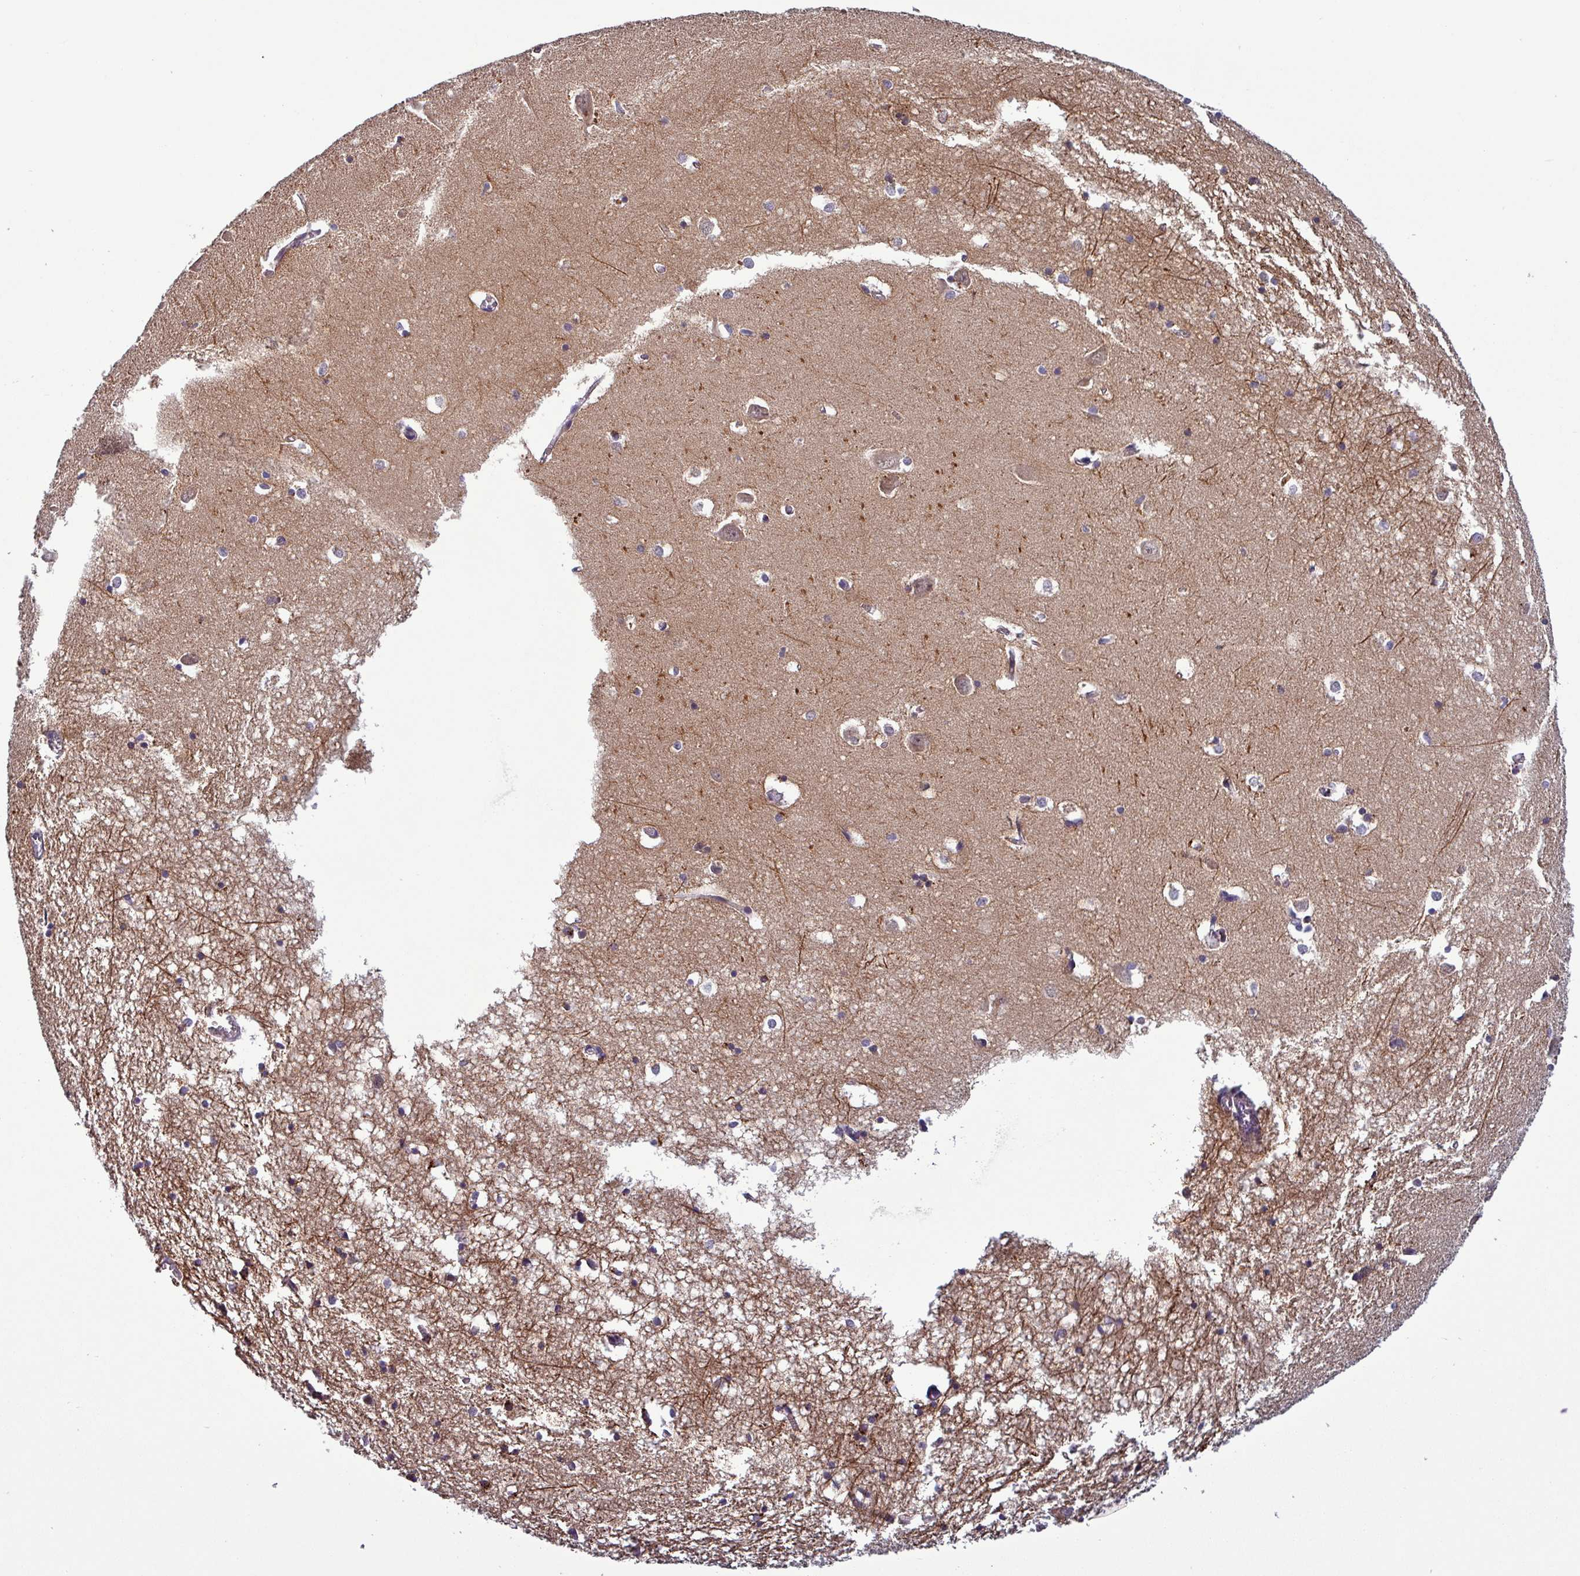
{"staining": {"intensity": "weak", "quantity": "25%-75%", "location": "cytoplasmic/membranous"}, "tissue": "hippocampus", "cell_type": "Glial cells", "image_type": "normal", "snomed": [{"axis": "morphology", "description": "Normal tissue, NOS"}, {"axis": "topography", "description": "Hippocampus"}], "caption": "The photomicrograph displays immunohistochemical staining of unremarkable hippocampus. There is weak cytoplasmic/membranous positivity is present in about 25%-75% of glial cells.", "gene": "PUS1", "patient": {"sex": "male", "age": 70}}